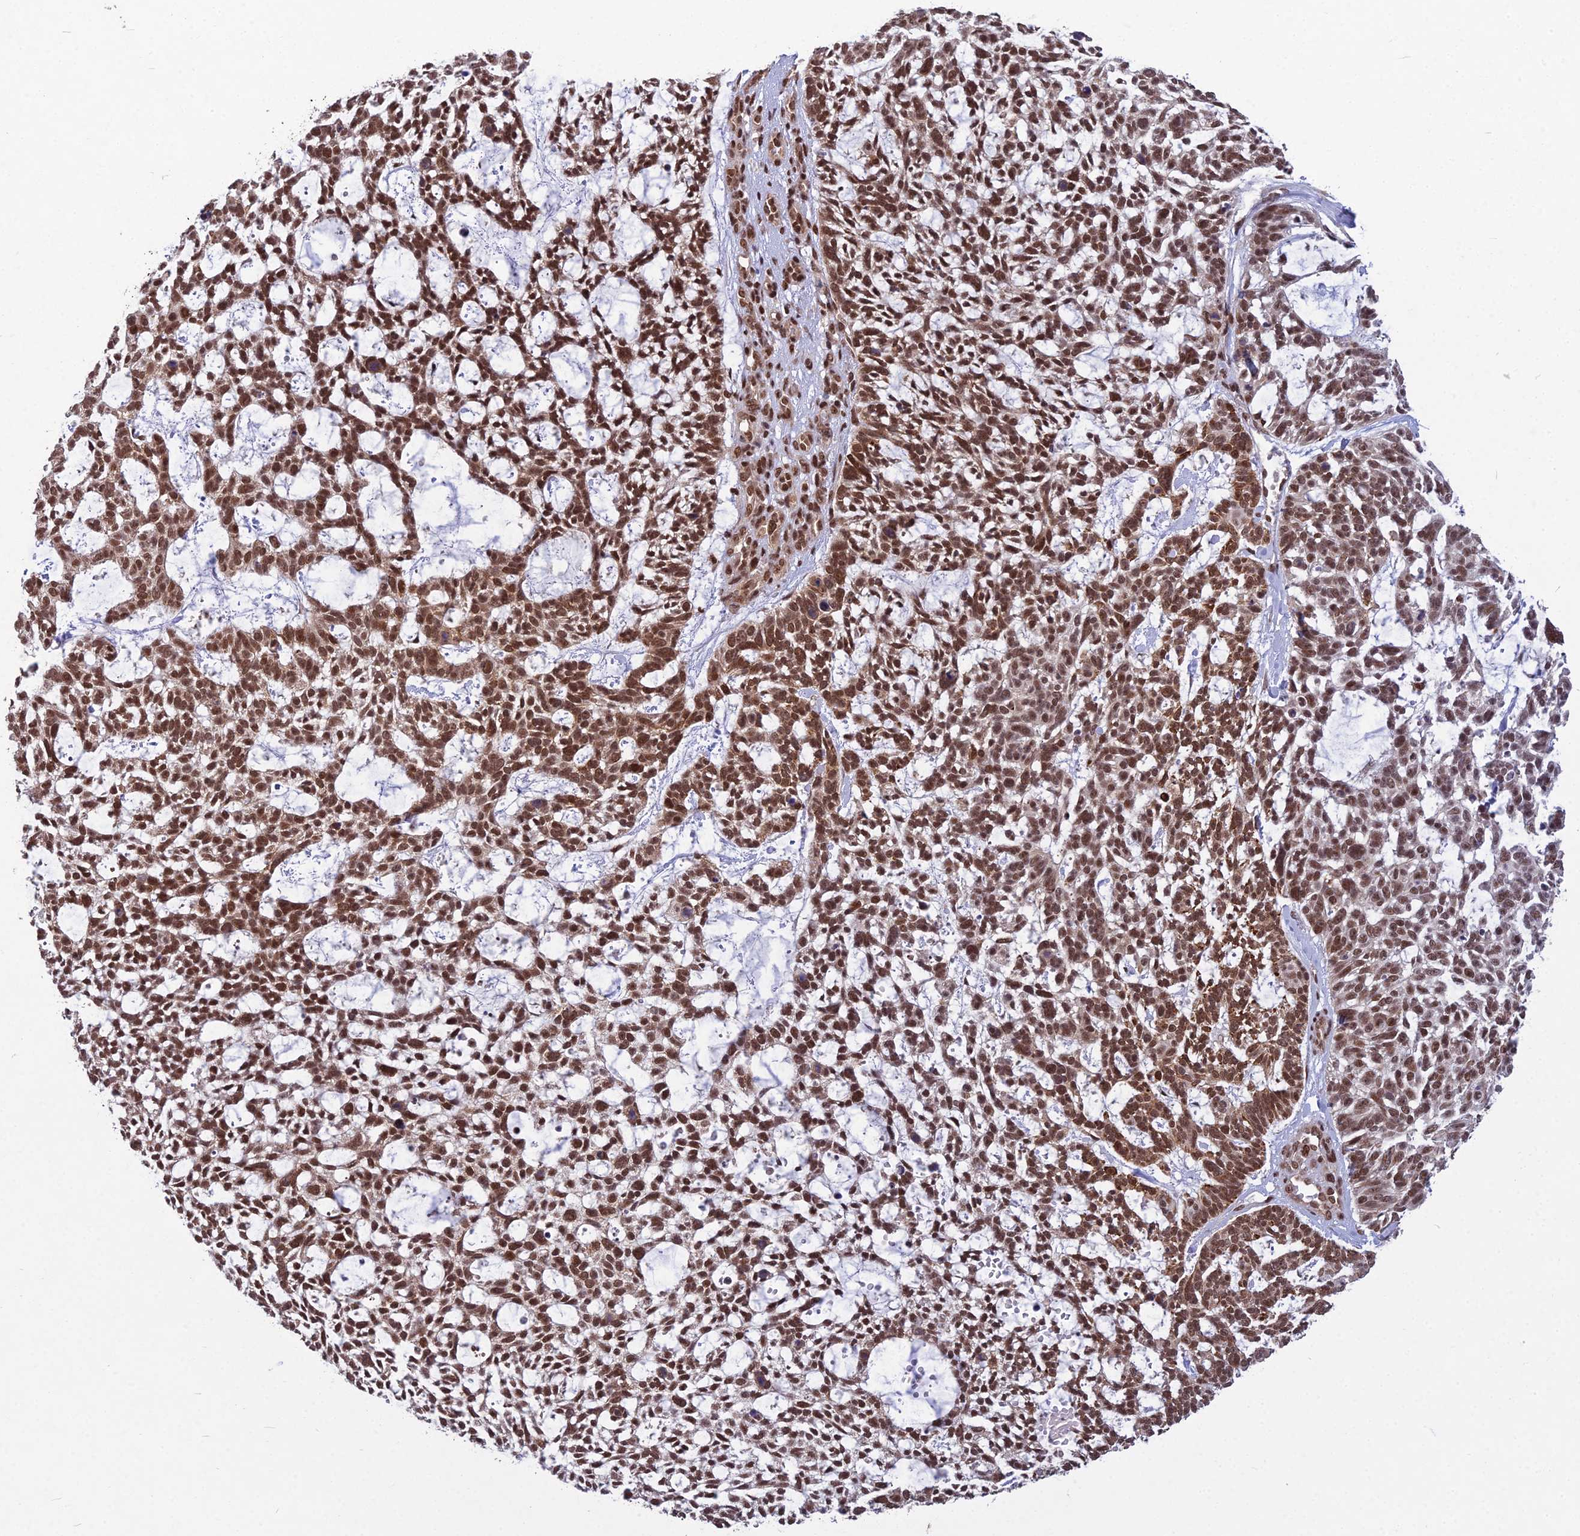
{"staining": {"intensity": "strong", "quantity": ">75%", "location": "nuclear"}, "tissue": "skin cancer", "cell_type": "Tumor cells", "image_type": "cancer", "snomed": [{"axis": "morphology", "description": "Basal cell carcinoma"}, {"axis": "topography", "description": "Skin"}], "caption": "There is high levels of strong nuclear positivity in tumor cells of basal cell carcinoma (skin), as demonstrated by immunohistochemical staining (brown color).", "gene": "GMEB1", "patient": {"sex": "male", "age": 88}}